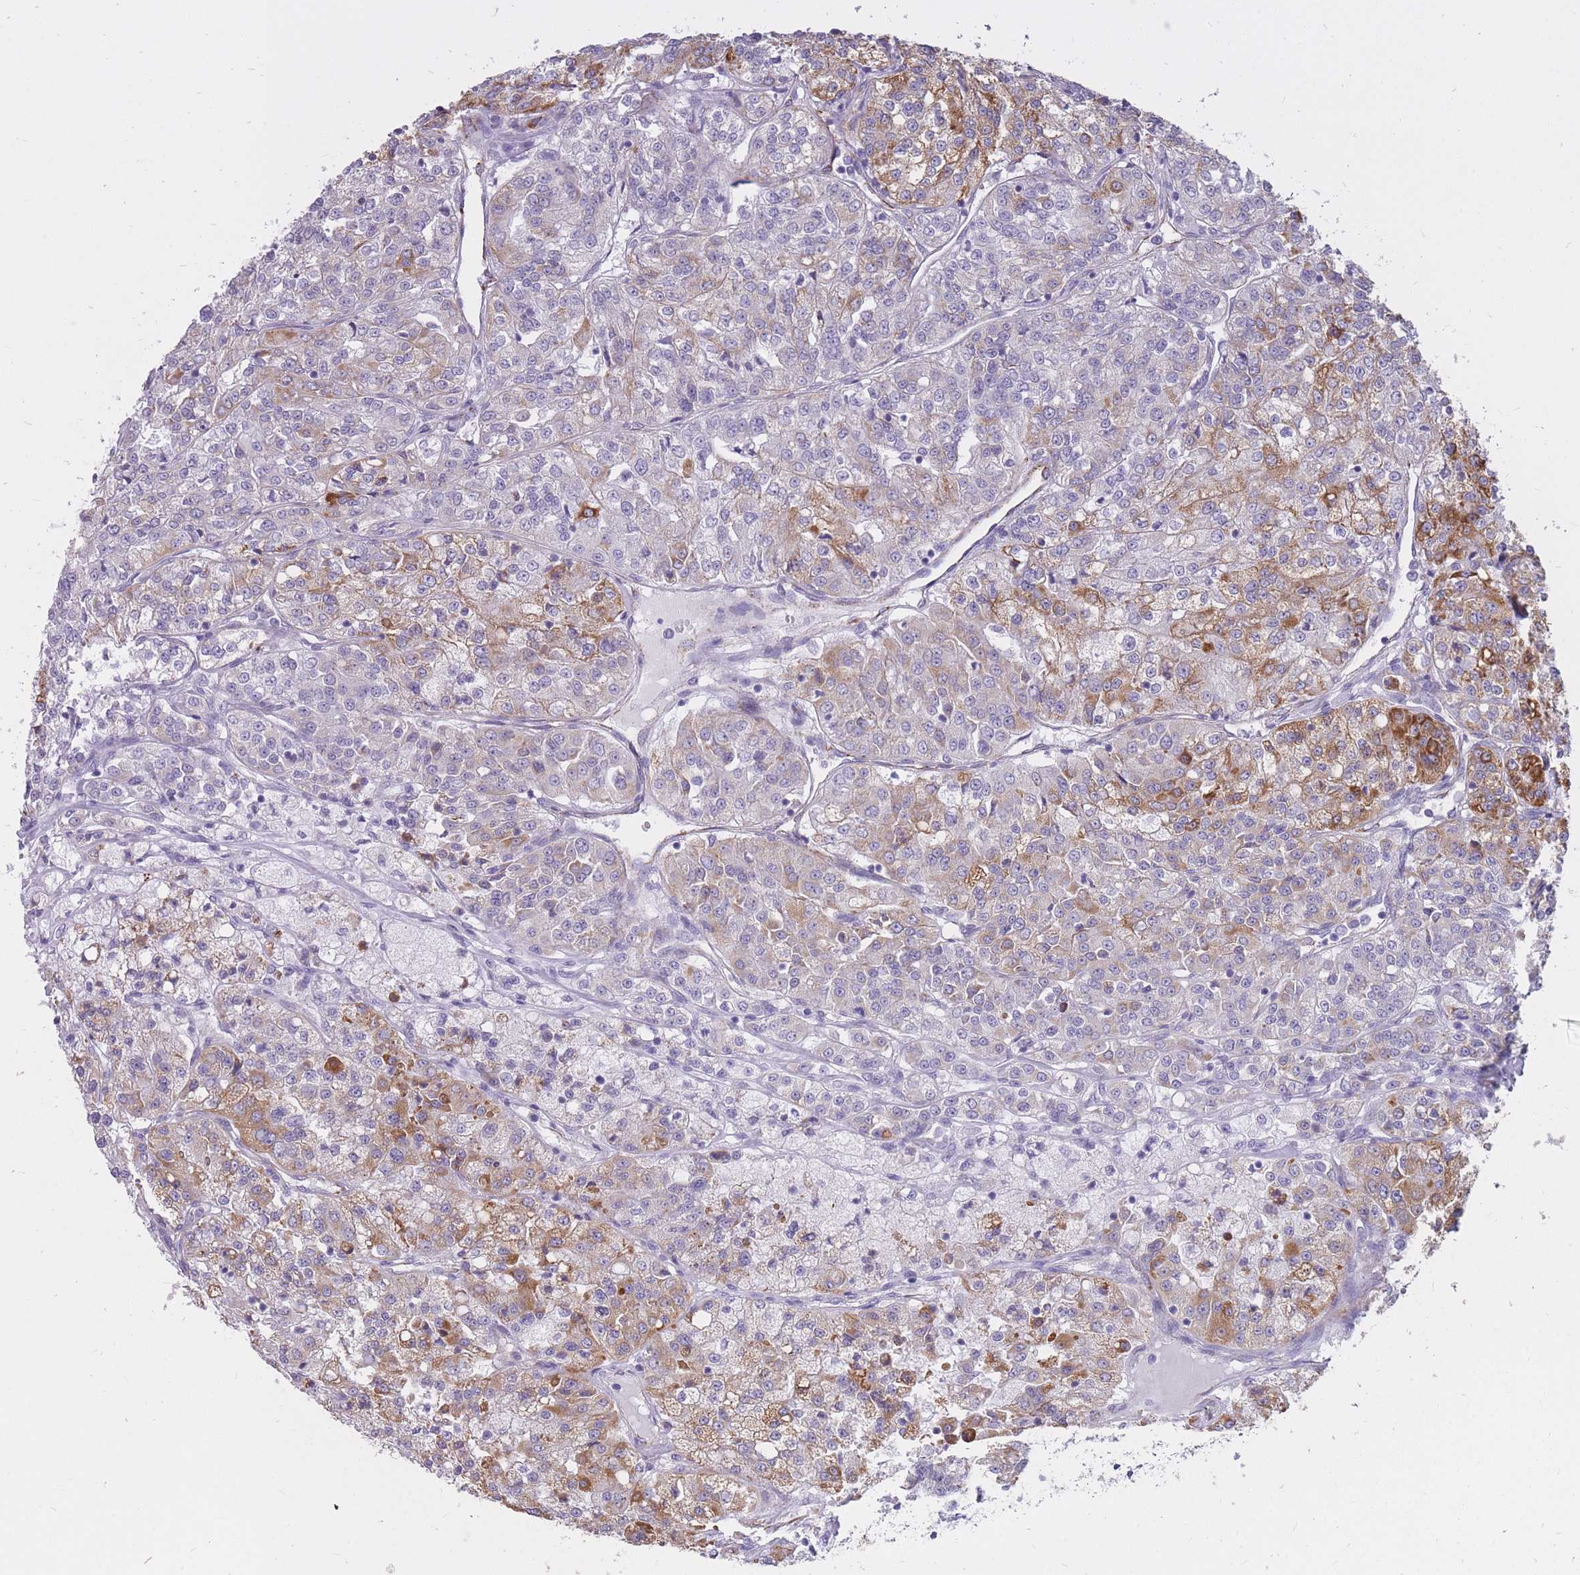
{"staining": {"intensity": "moderate", "quantity": "25%-75%", "location": "cytoplasmic/membranous"}, "tissue": "renal cancer", "cell_type": "Tumor cells", "image_type": "cancer", "snomed": [{"axis": "morphology", "description": "Adenocarcinoma, NOS"}, {"axis": "topography", "description": "Kidney"}], "caption": "Protein expression by immunohistochemistry shows moderate cytoplasmic/membranous staining in approximately 25%-75% of tumor cells in renal adenocarcinoma.", "gene": "RNF170", "patient": {"sex": "female", "age": 63}}